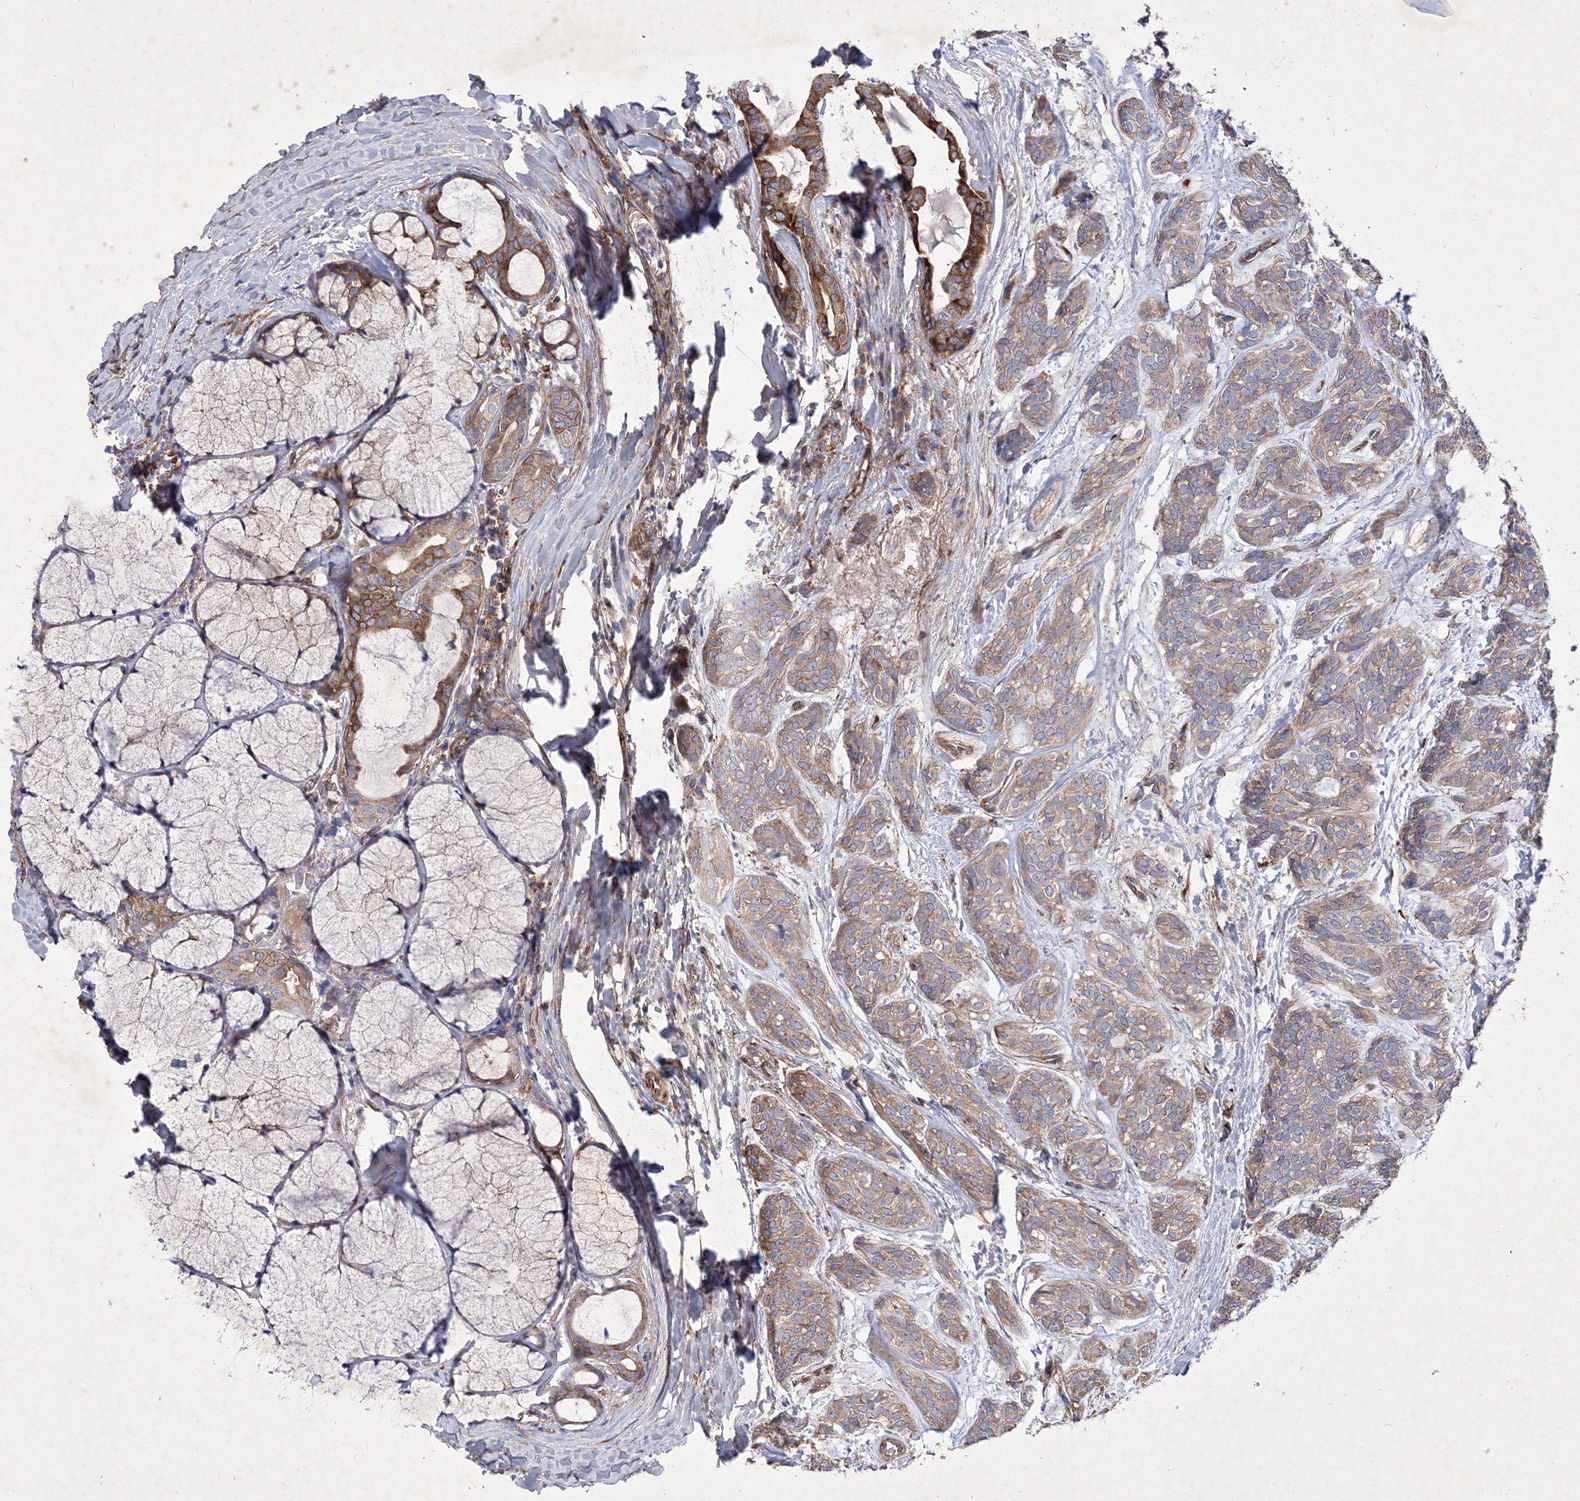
{"staining": {"intensity": "moderate", "quantity": ">75%", "location": "cytoplasmic/membranous"}, "tissue": "head and neck cancer", "cell_type": "Tumor cells", "image_type": "cancer", "snomed": [{"axis": "morphology", "description": "Adenocarcinoma, NOS"}, {"axis": "topography", "description": "Head-Neck"}], "caption": "Protein staining by immunohistochemistry (IHC) shows moderate cytoplasmic/membranous staining in about >75% of tumor cells in head and neck cancer.", "gene": "SNX18", "patient": {"sex": "male", "age": 66}}